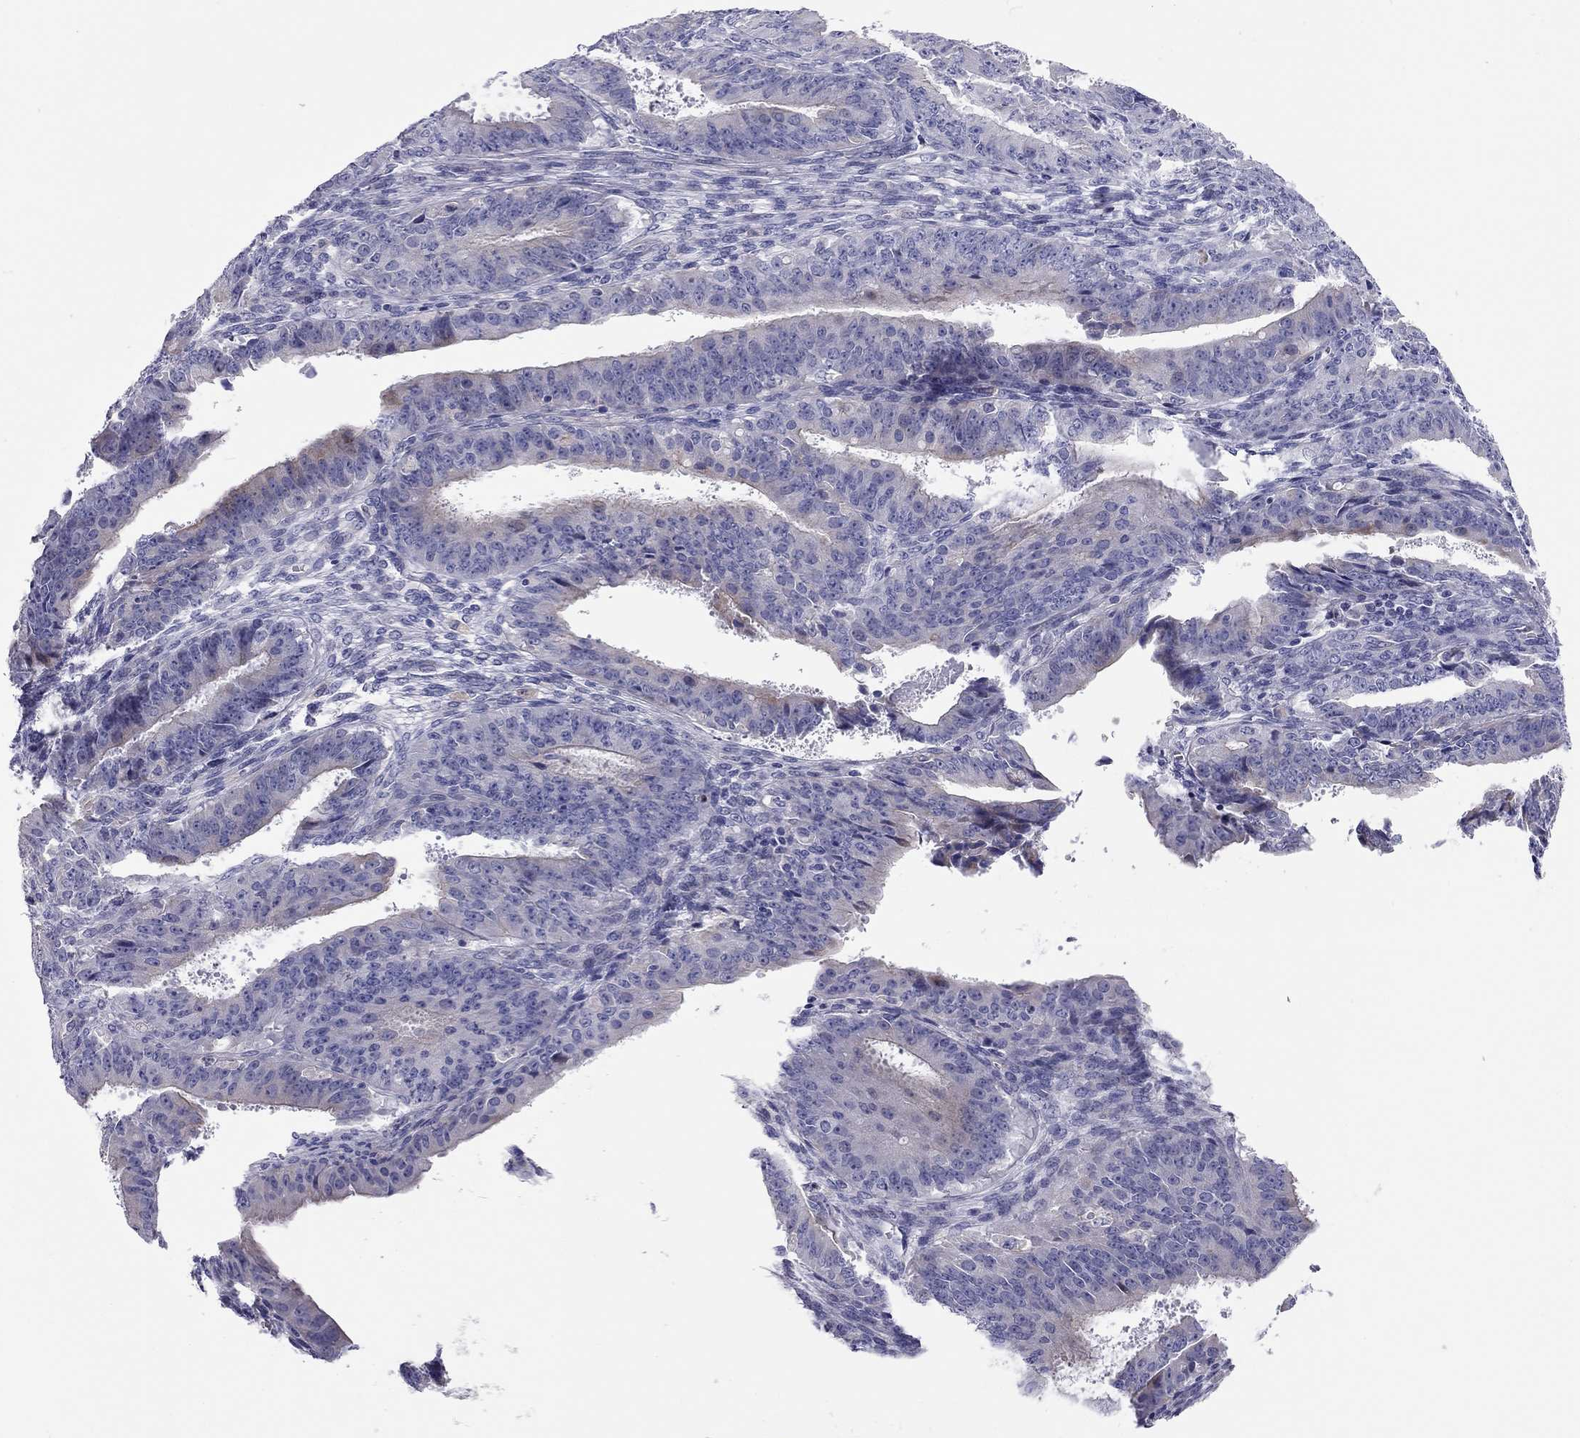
{"staining": {"intensity": "negative", "quantity": "none", "location": "none"}, "tissue": "ovarian cancer", "cell_type": "Tumor cells", "image_type": "cancer", "snomed": [{"axis": "morphology", "description": "Carcinoma, endometroid"}, {"axis": "topography", "description": "Ovary"}], "caption": "High power microscopy histopathology image of an immunohistochemistry photomicrograph of ovarian cancer (endometroid carcinoma), revealing no significant expression in tumor cells.", "gene": "SCARB1", "patient": {"sex": "female", "age": 42}}